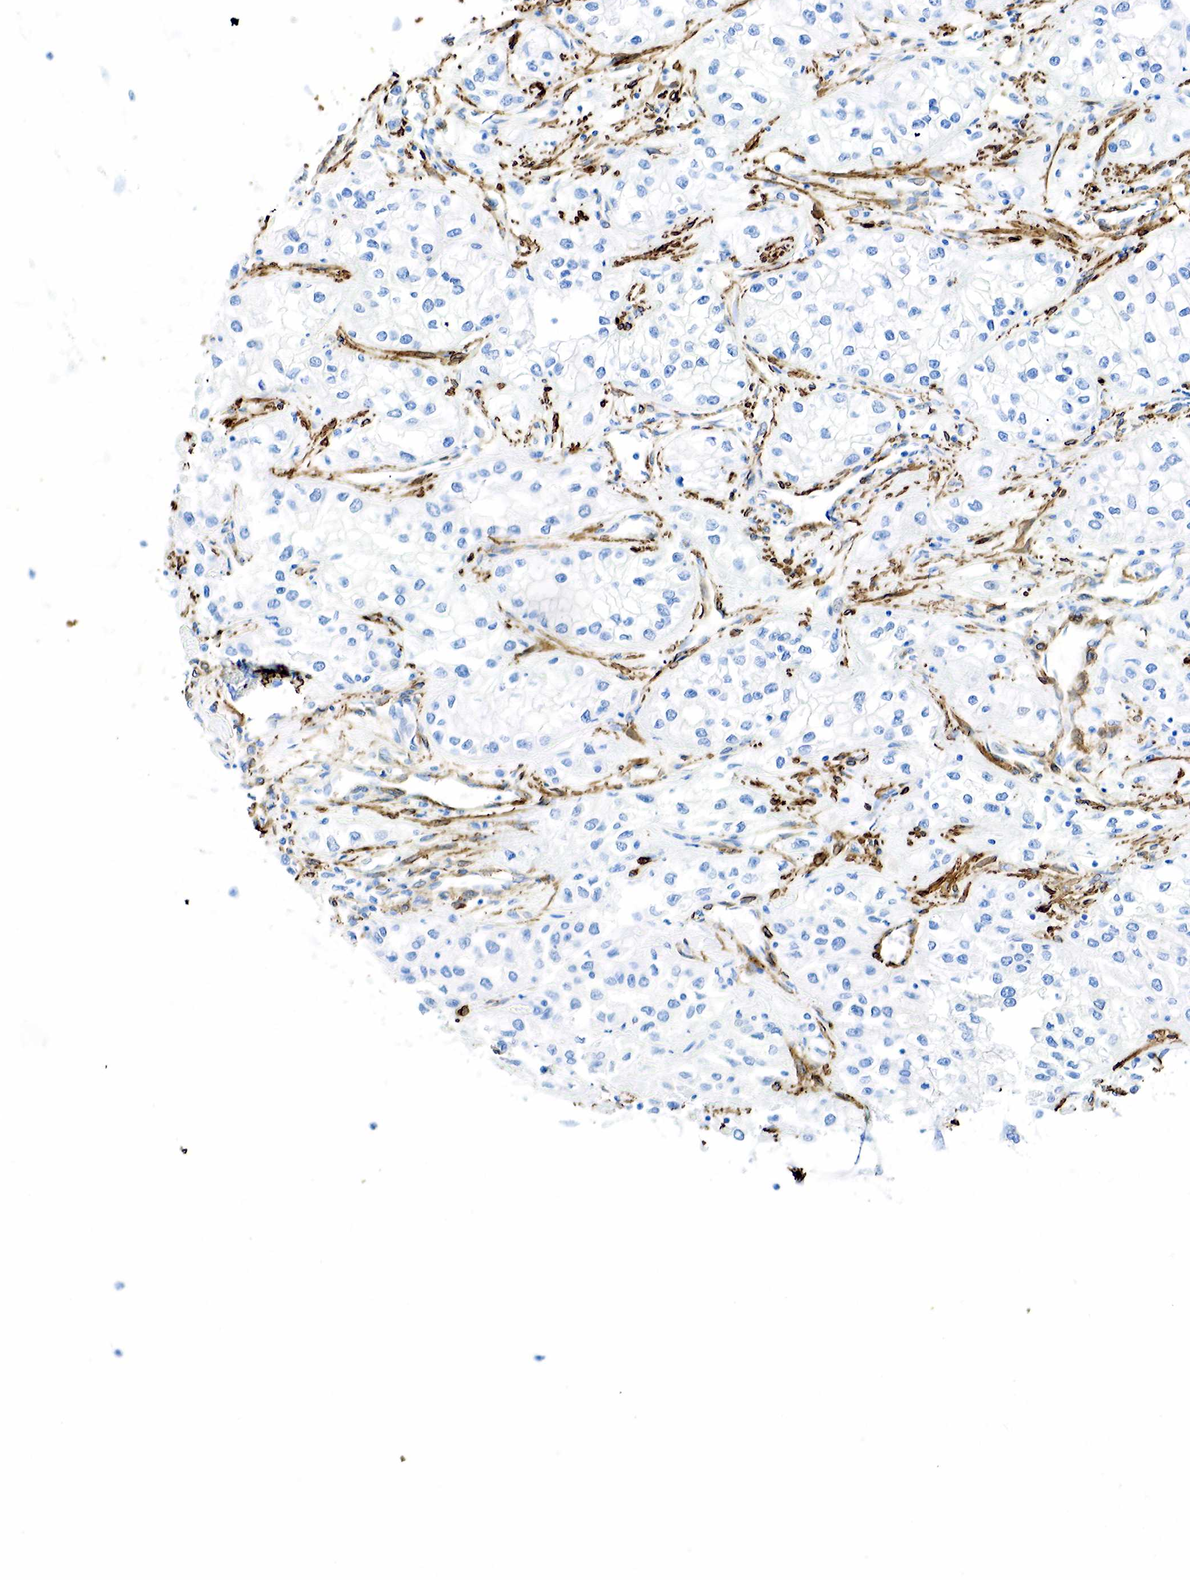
{"staining": {"intensity": "negative", "quantity": "none", "location": "none"}, "tissue": "renal cancer", "cell_type": "Tumor cells", "image_type": "cancer", "snomed": [{"axis": "morphology", "description": "Adenocarcinoma, NOS"}, {"axis": "topography", "description": "Kidney"}], "caption": "There is no significant staining in tumor cells of renal adenocarcinoma.", "gene": "ACTA1", "patient": {"sex": "male", "age": 57}}